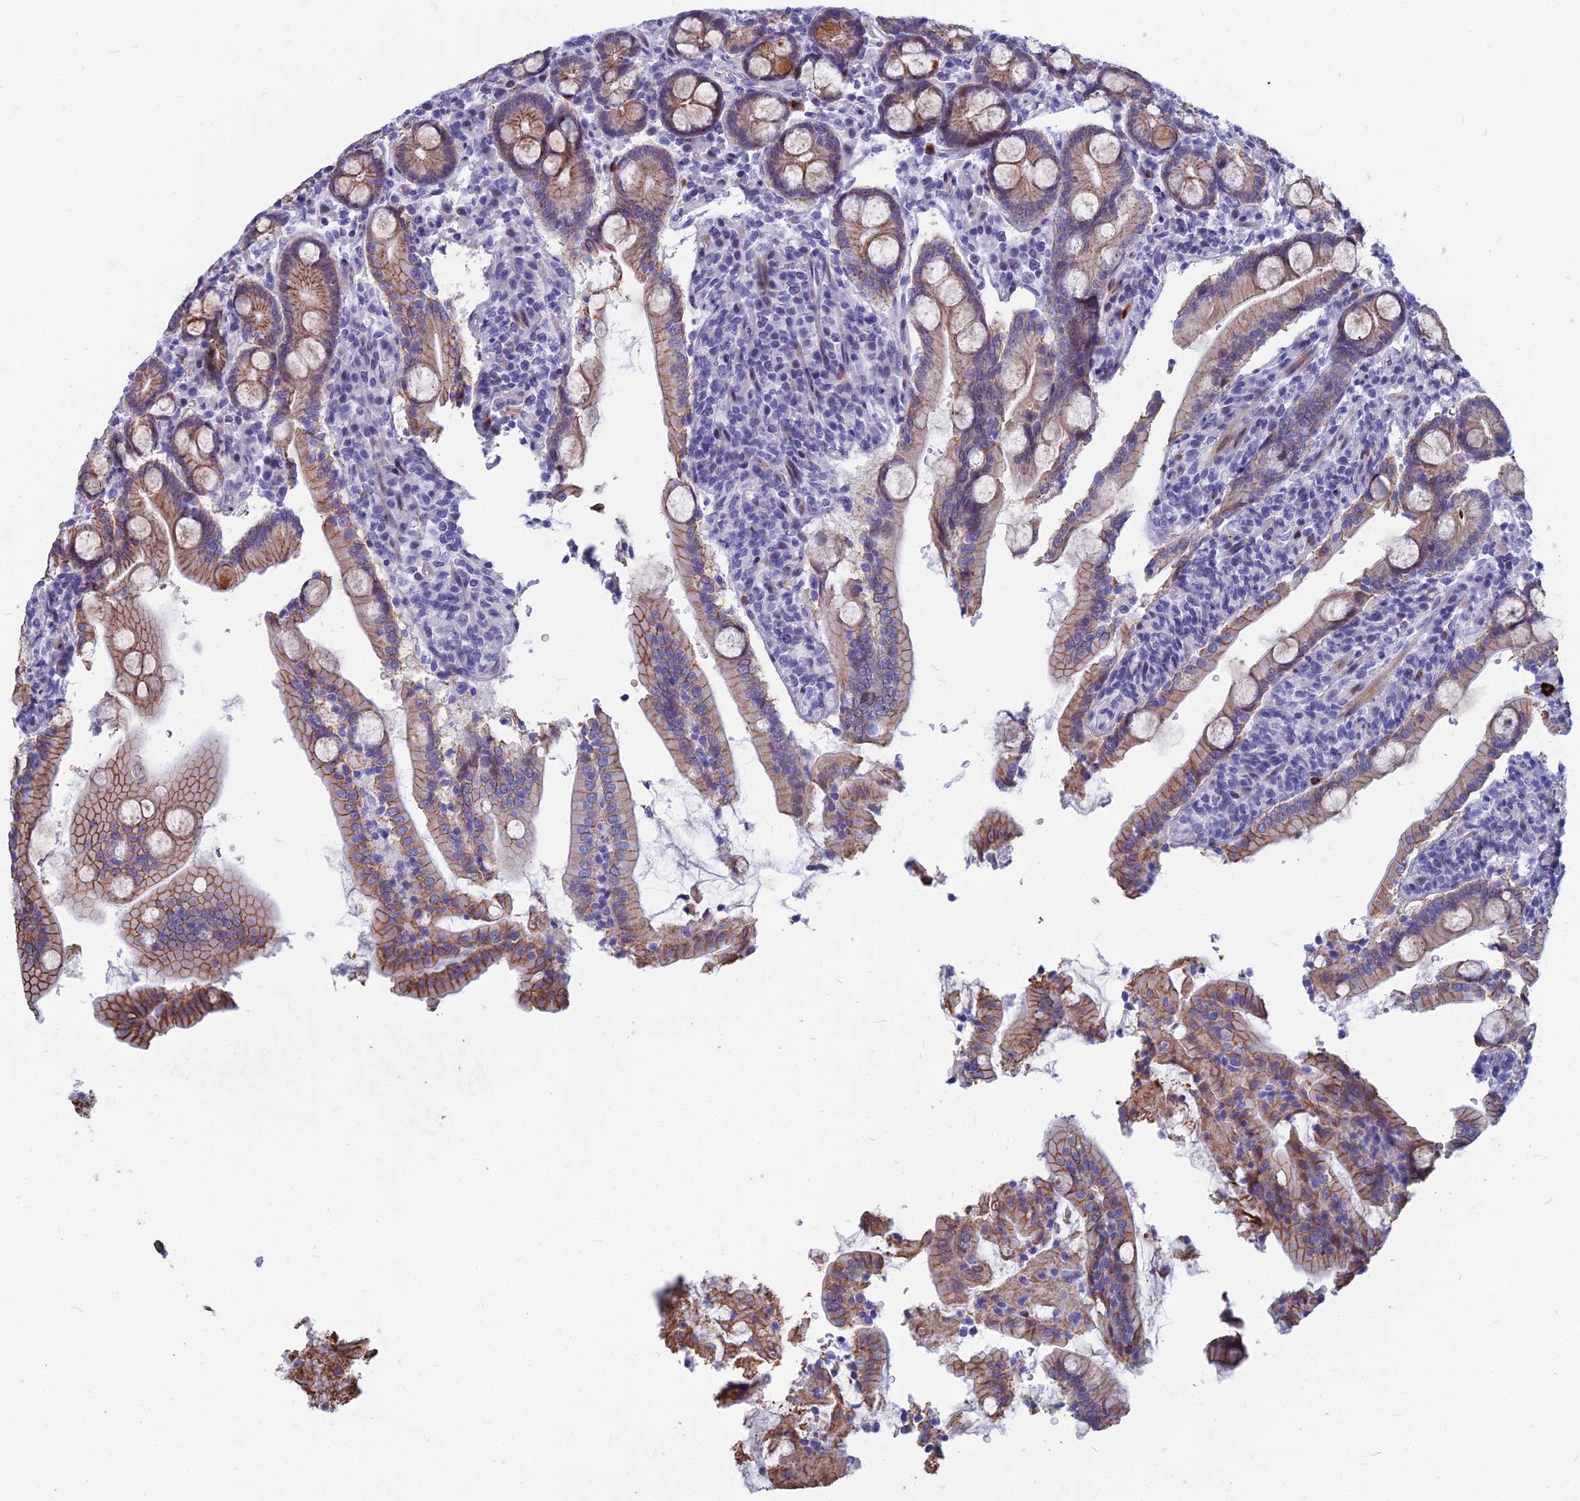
{"staining": {"intensity": "moderate", "quantity": "25%-75%", "location": "cytoplasmic/membranous"}, "tissue": "duodenum", "cell_type": "Glandular cells", "image_type": "normal", "snomed": [{"axis": "morphology", "description": "Normal tissue, NOS"}, {"axis": "topography", "description": "Duodenum"}], "caption": "Duodenum stained with DAB immunohistochemistry (IHC) demonstrates medium levels of moderate cytoplasmic/membranous staining in approximately 25%-75% of glandular cells. (IHC, brightfield microscopy, high magnification).", "gene": "MYBPC2", "patient": {"sex": "male", "age": 35}}